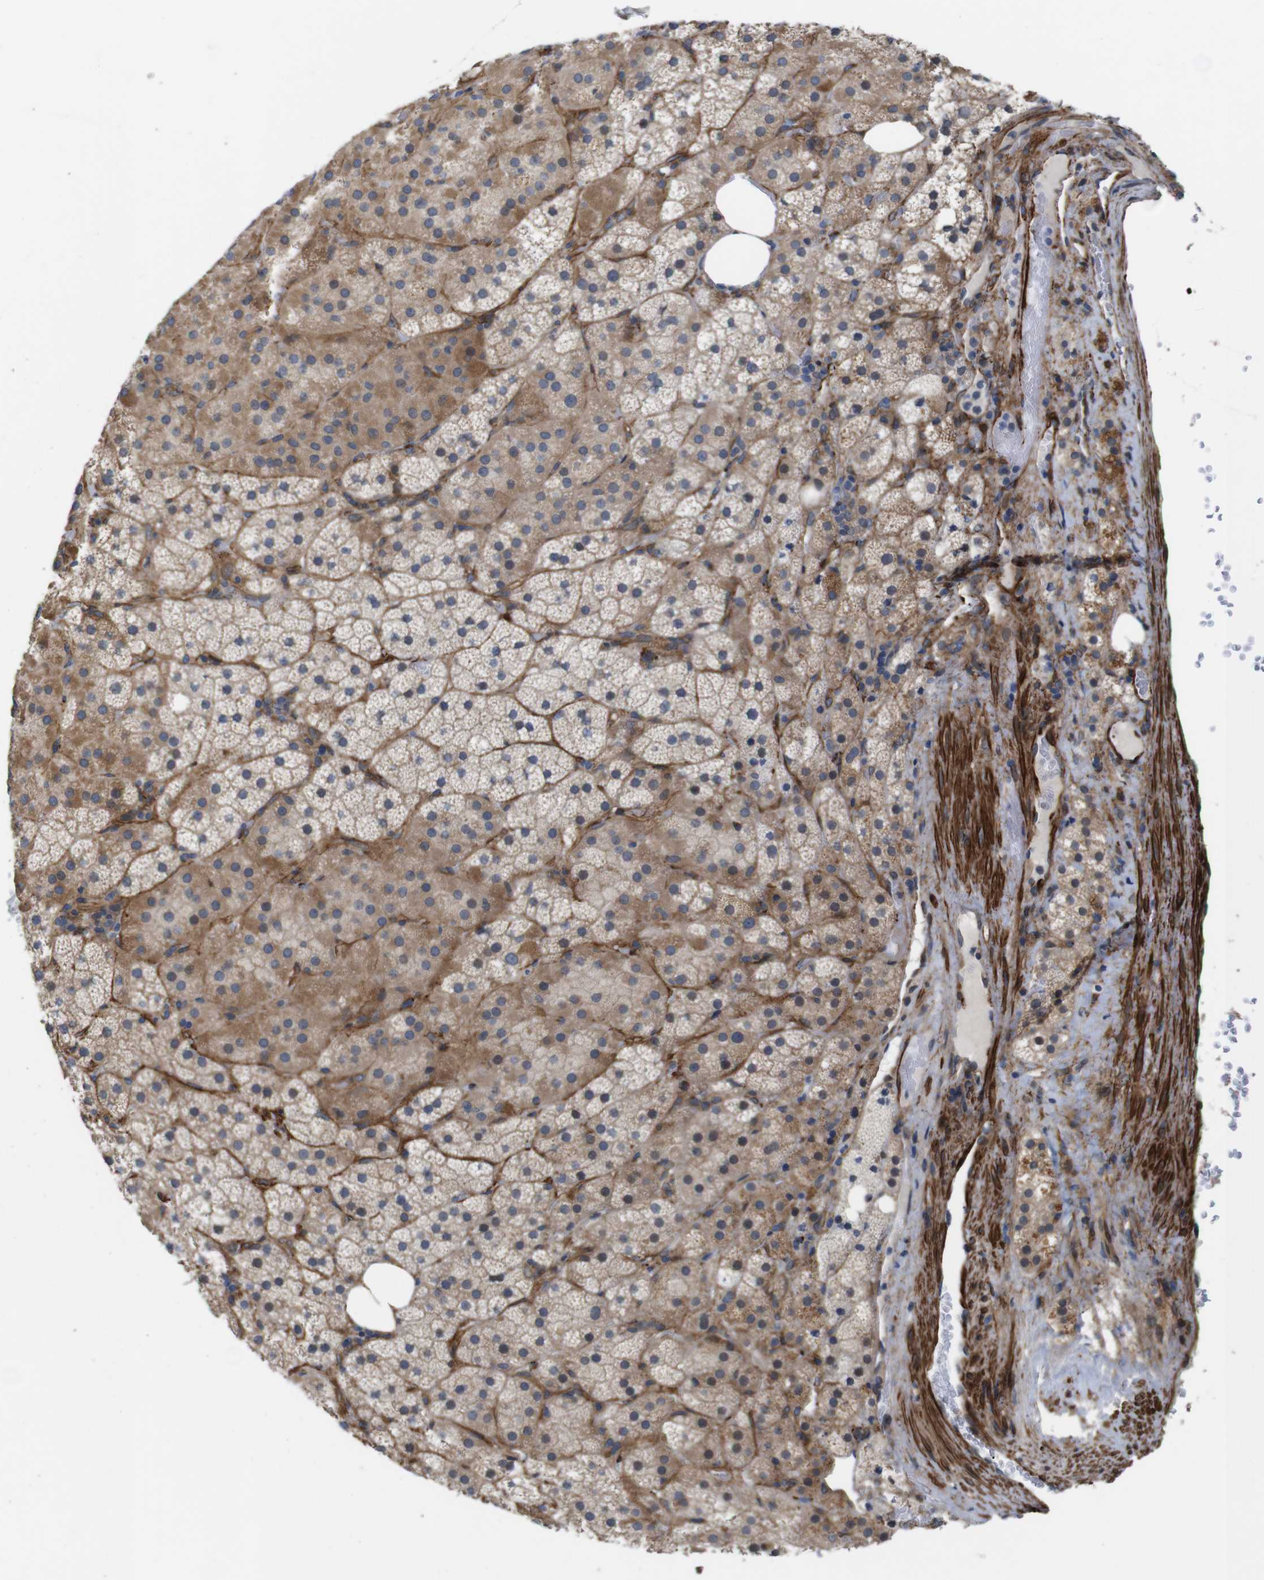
{"staining": {"intensity": "weak", "quantity": ">75%", "location": "cytoplasmic/membranous"}, "tissue": "adrenal gland", "cell_type": "Glandular cells", "image_type": "normal", "snomed": [{"axis": "morphology", "description": "Normal tissue, NOS"}, {"axis": "topography", "description": "Adrenal gland"}], "caption": "Immunohistochemical staining of normal human adrenal gland shows low levels of weak cytoplasmic/membranous staining in approximately >75% of glandular cells.", "gene": "GGT7", "patient": {"sex": "female", "age": 59}}